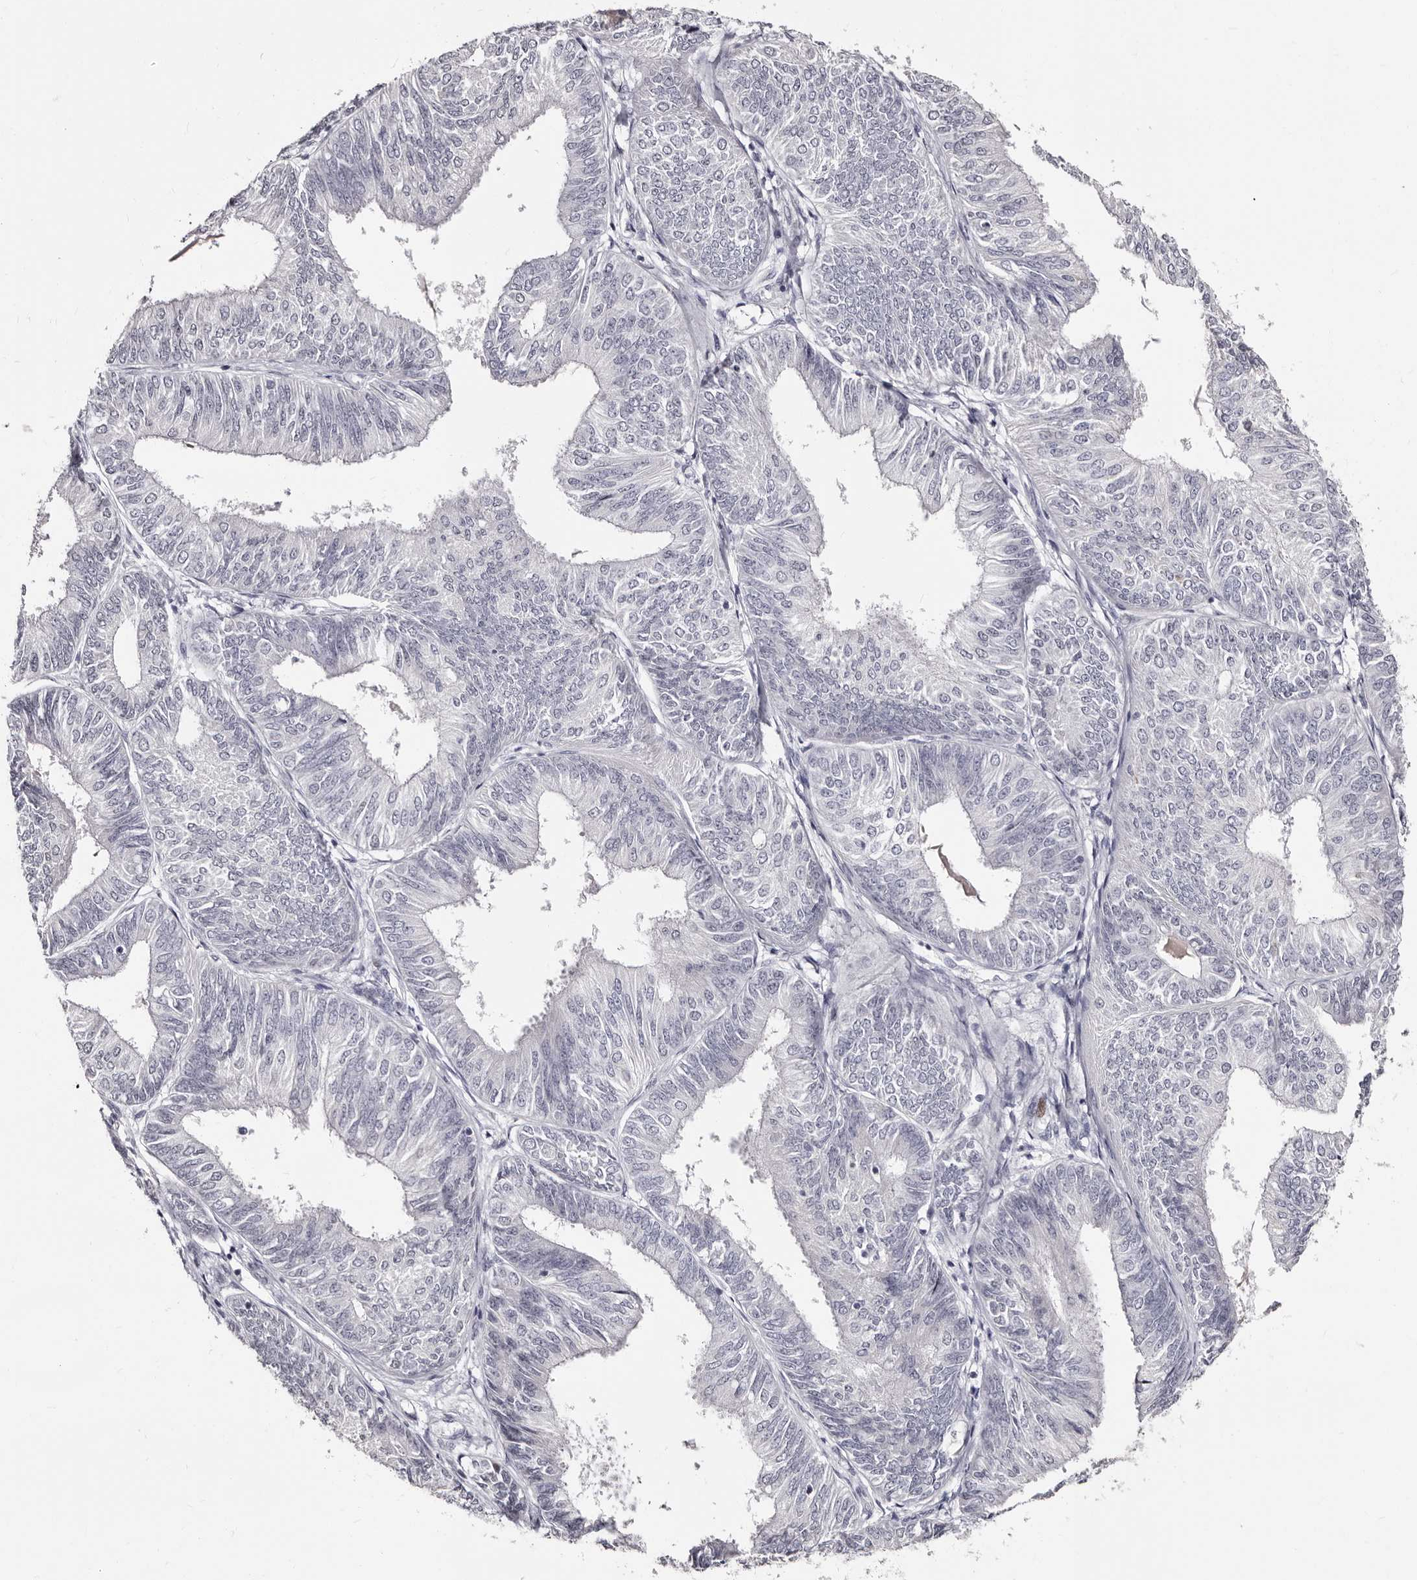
{"staining": {"intensity": "negative", "quantity": "none", "location": "none"}, "tissue": "endometrial cancer", "cell_type": "Tumor cells", "image_type": "cancer", "snomed": [{"axis": "morphology", "description": "Adenocarcinoma, NOS"}, {"axis": "topography", "description": "Endometrium"}], "caption": "Human endometrial cancer (adenocarcinoma) stained for a protein using IHC exhibits no expression in tumor cells.", "gene": "TBC1D22B", "patient": {"sex": "female", "age": 58}}